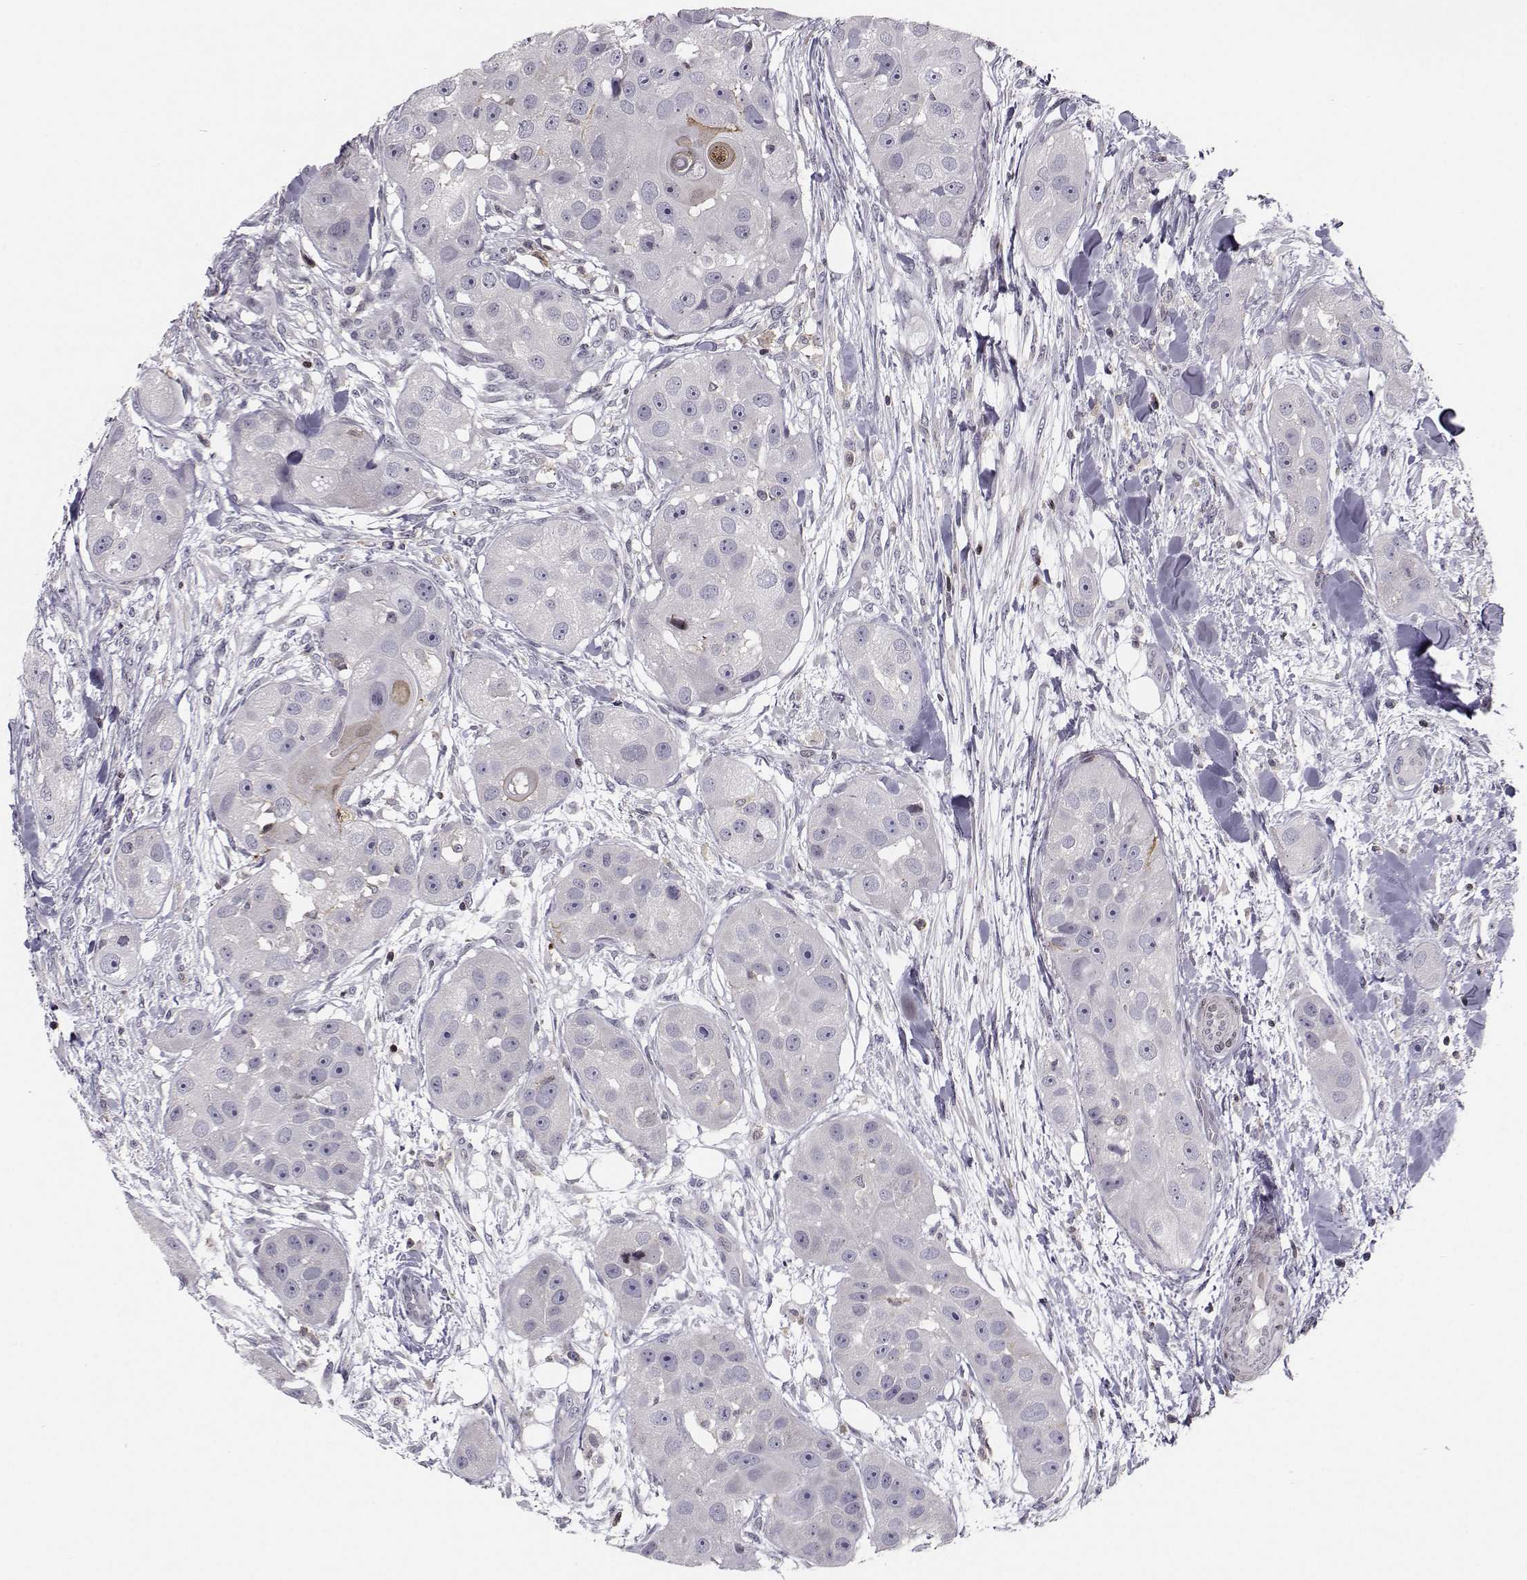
{"staining": {"intensity": "negative", "quantity": "none", "location": "none"}, "tissue": "head and neck cancer", "cell_type": "Tumor cells", "image_type": "cancer", "snomed": [{"axis": "morphology", "description": "Squamous cell carcinoma, NOS"}, {"axis": "topography", "description": "Head-Neck"}], "caption": "An image of human head and neck cancer (squamous cell carcinoma) is negative for staining in tumor cells. (IHC, brightfield microscopy, high magnification).", "gene": "PCP4L1", "patient": {"sex": "male", "age": 51}}